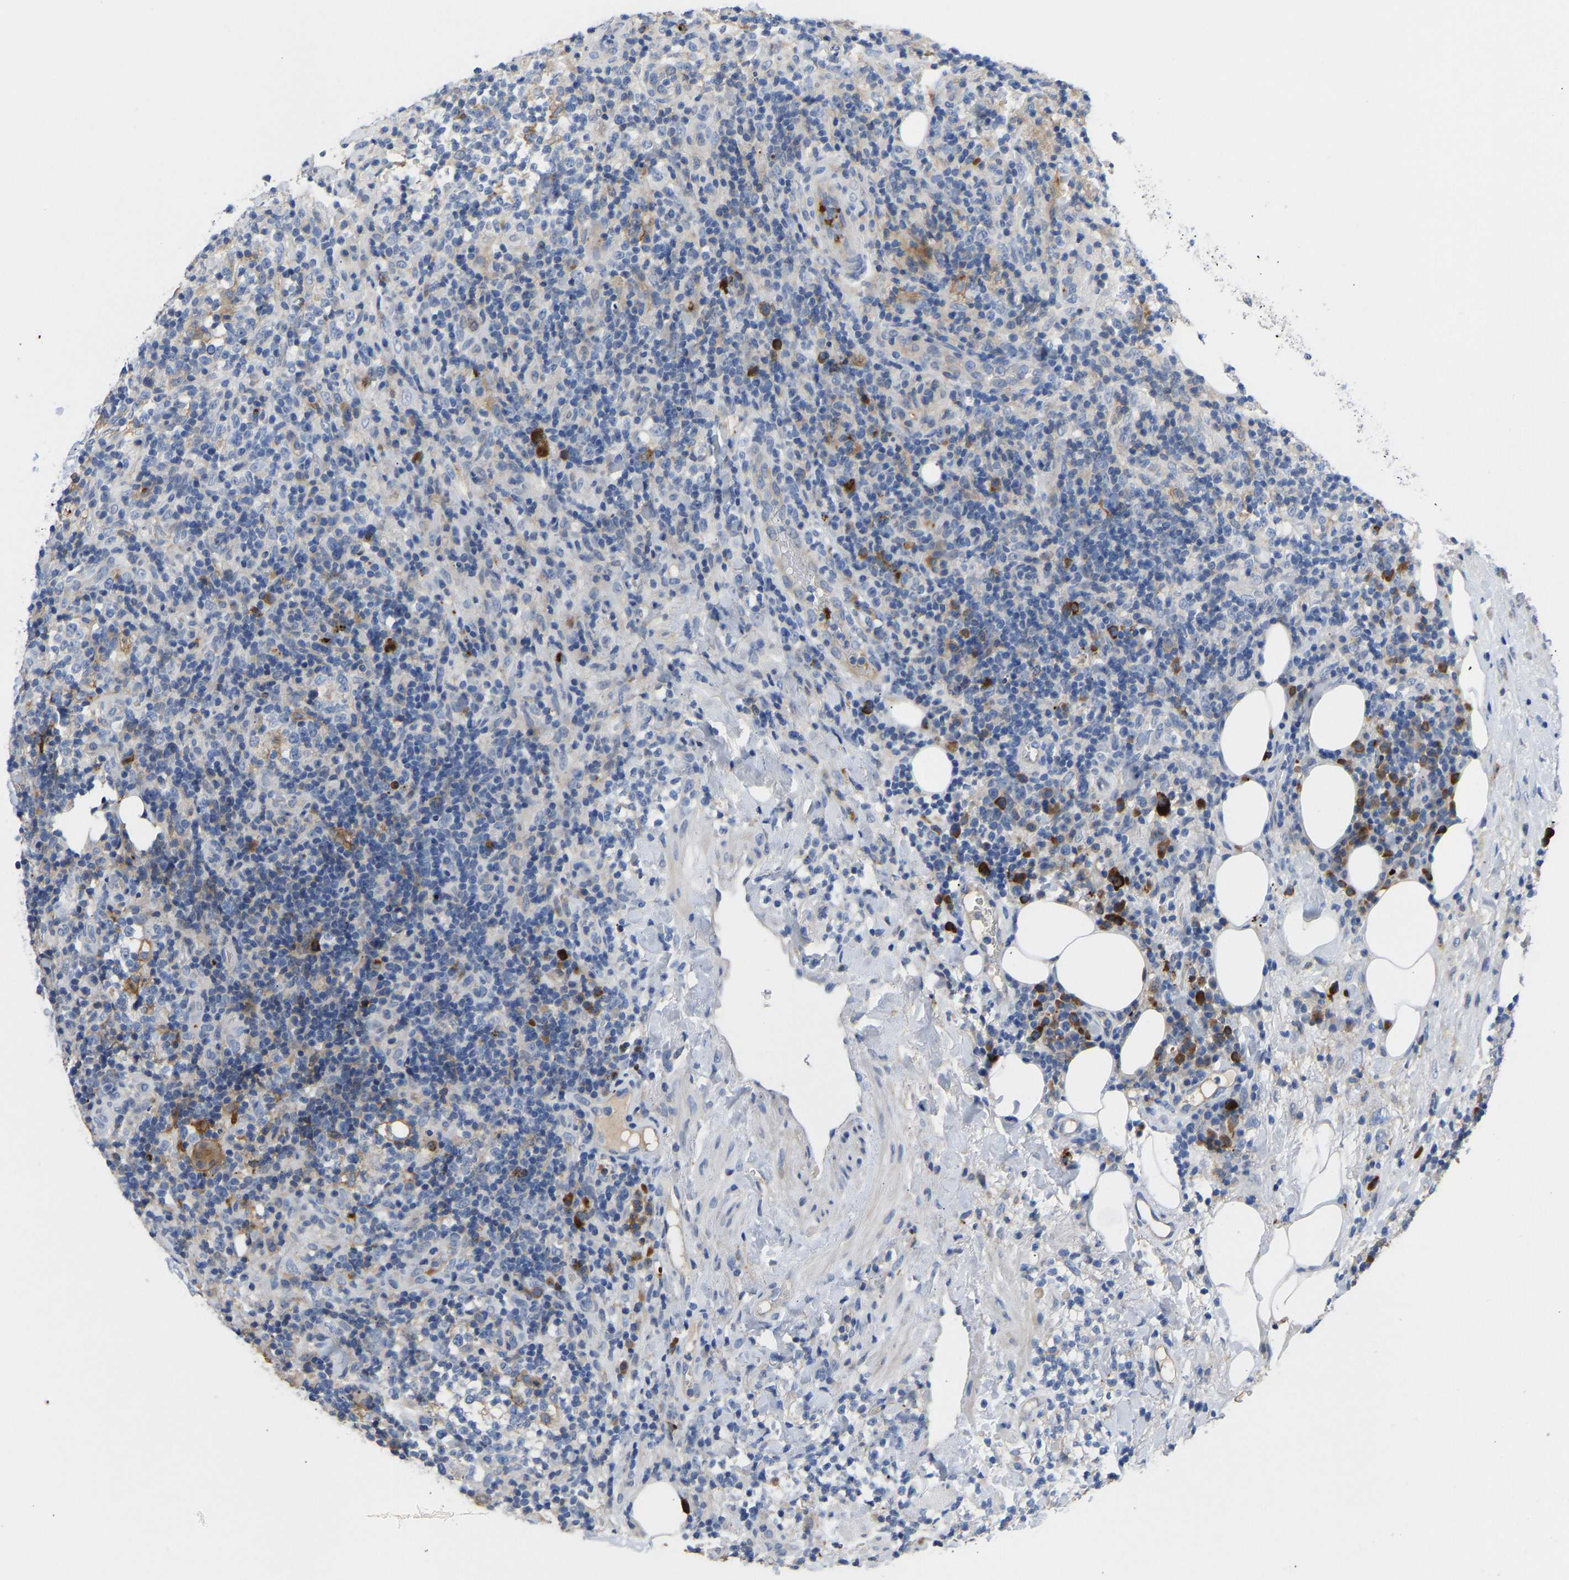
{"staining": {"intensity": "moderate", "quantity": "<25%", "location": "cytoplasmic/membranous"}, "tissue": "lymphoma", "cell_type": "Tumor cells", "image_type": "cancer", "snomed": [{"axis": "morphology", "description": "Malignant lymphoma, non-Hodgkin's type, High grade"}, {"axis": "topography", "description": "Lymph node"}], "caption": "The image reveals staining of lymphoma, revealing moderate cytoplasmic/membranous protein staining (brown color) within tumor cells. The staining is performed using DAB (3,3'-diaminobenzidine) brown chromogen to label protein expression. The nuclei are counter-stained blue using hematoxylin.", "gene": "FGF18", "patient": {"sex": "female", "age": 76}}